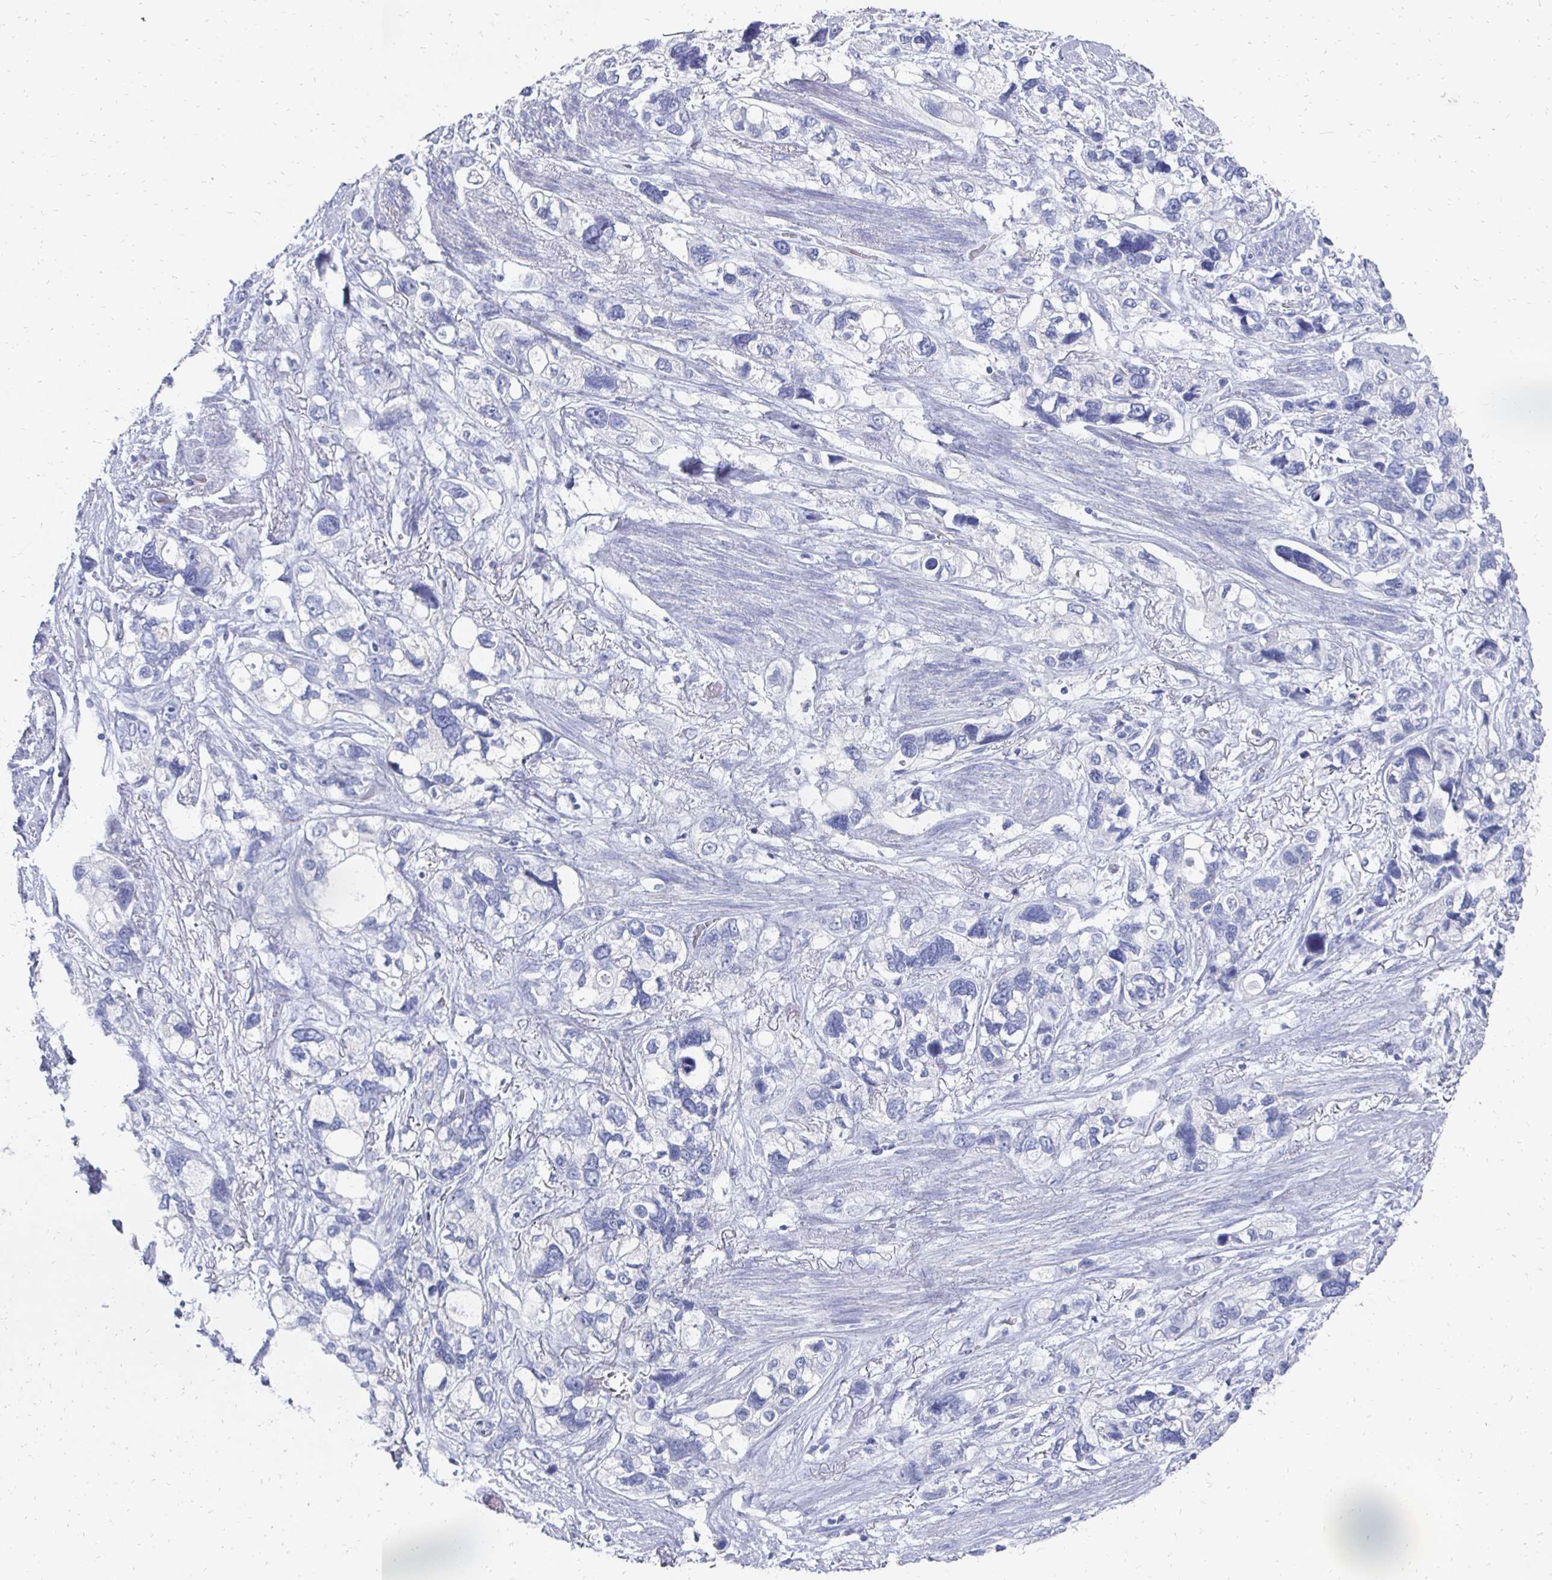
{"staining": {"intensity": "negative", "quantity": "none", "location": "none"}, "tissue": "stomach cancer", "cell_type": "Tumor cells", "image_type": "cancer", "snomed": [{"axis": "morphology", "description": "Adenocarcinoma, NOS"}, {"axis": "topography", "description": "Stomach, upper"}], "caption": "This histopathology image is of stomach adenocarcinoma stained with immunohistochemistry (IHC) to label a protein in brown with the nuclei are counter-stained blue. There is no positivity in tumor cells. (Stains: DAB (3,3'-diaminobenzidine) immunohistochemistry with hematoxylin counter stain, Microscopy: brightfield microscopy at high magnification).", "gene": "SYCP3", "patient": {"sex": "female", "age": 81}}